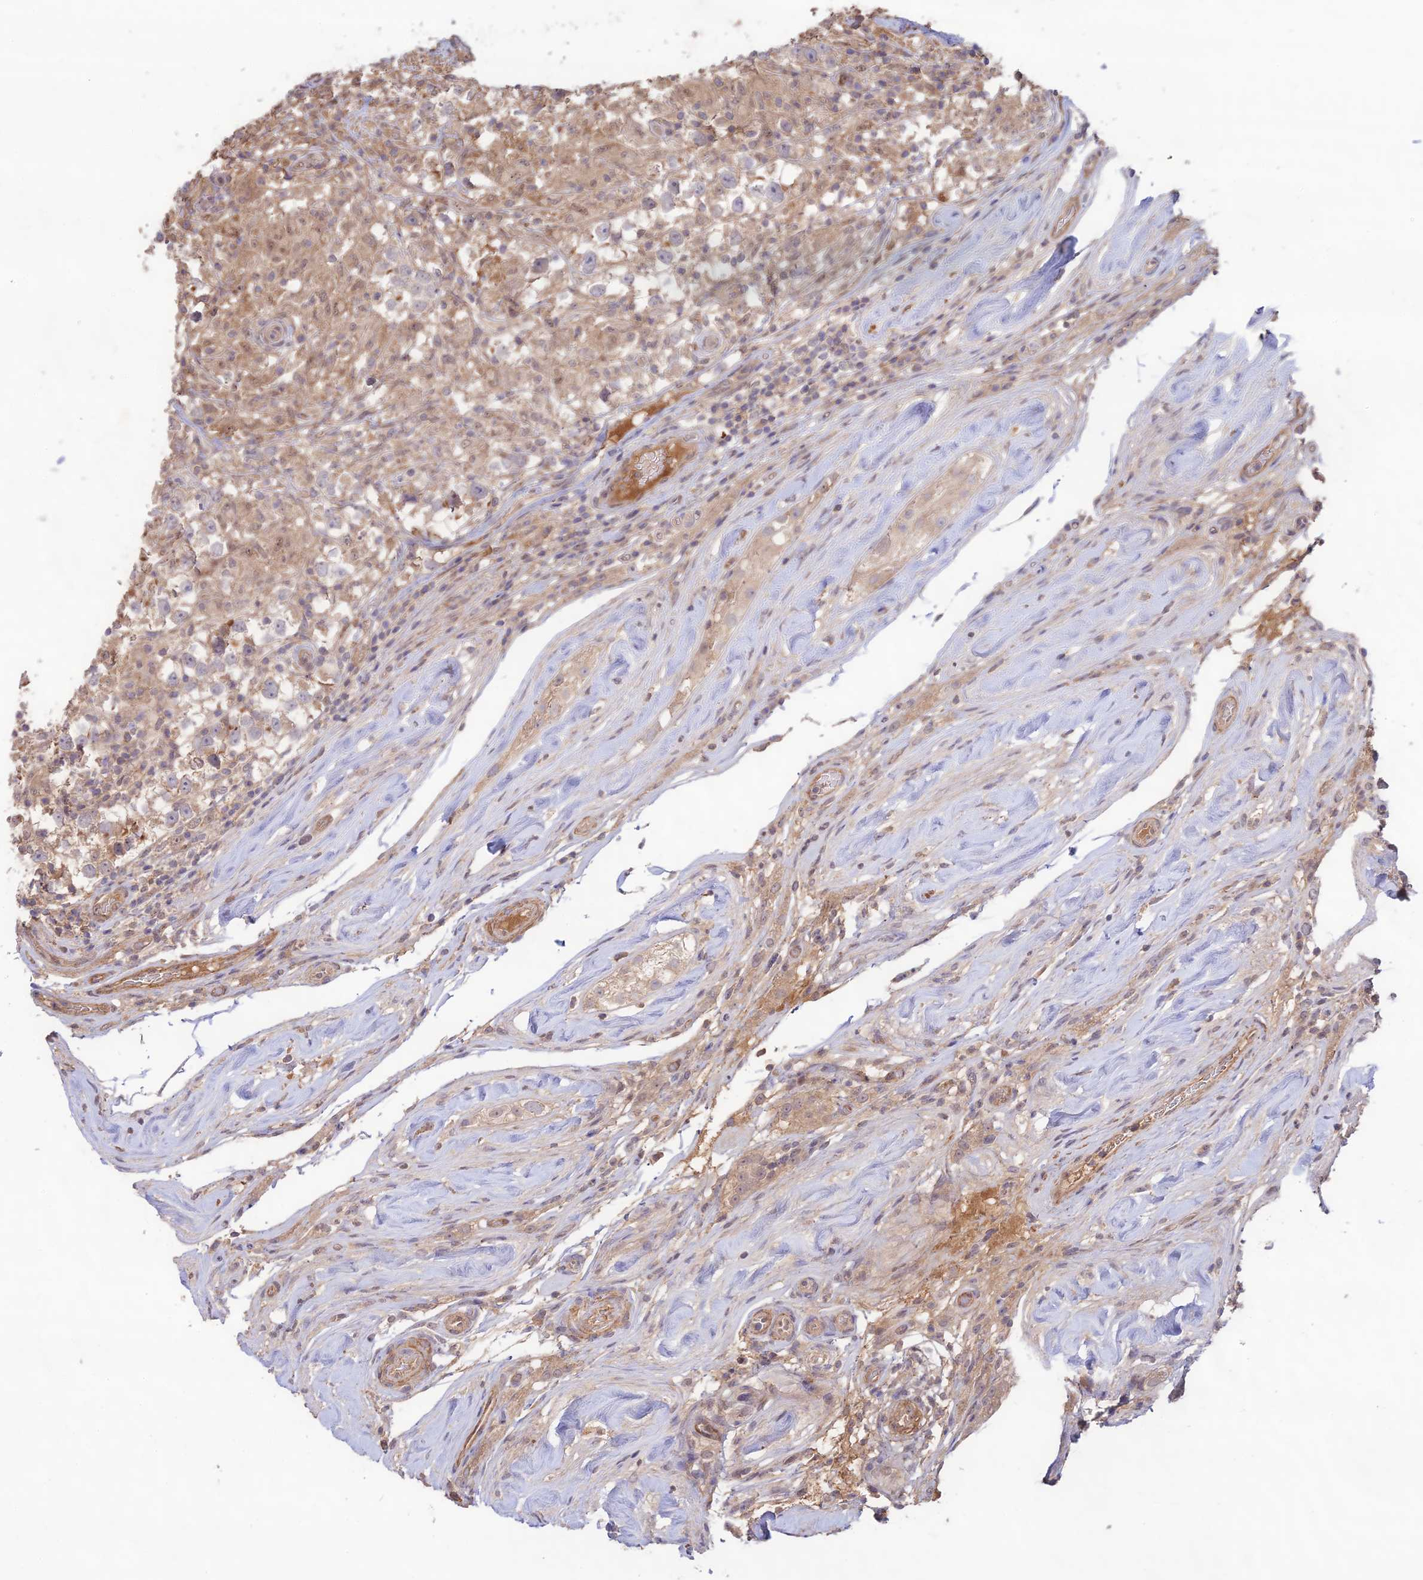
{"staining": {"intensity": "weak", "quantity": ">75%", "location": "cytoplasmic/membranous"}, "tissue": "testis cancer", "cell_type": "Tumor cells", "image_type": "cancer", "snomed": [{"axis": "morphology", "description": "Seminoma, NOS"}, {"axis": "topography", "description": "Testis"}], "caption": "This is a histology image of IHC staining of testis cancer, which shows weak positivity in the cytoplasmic/membranous of tumor cells.", "gene": "CLCF1", "patient": {"sex": "male", "age": 46}}